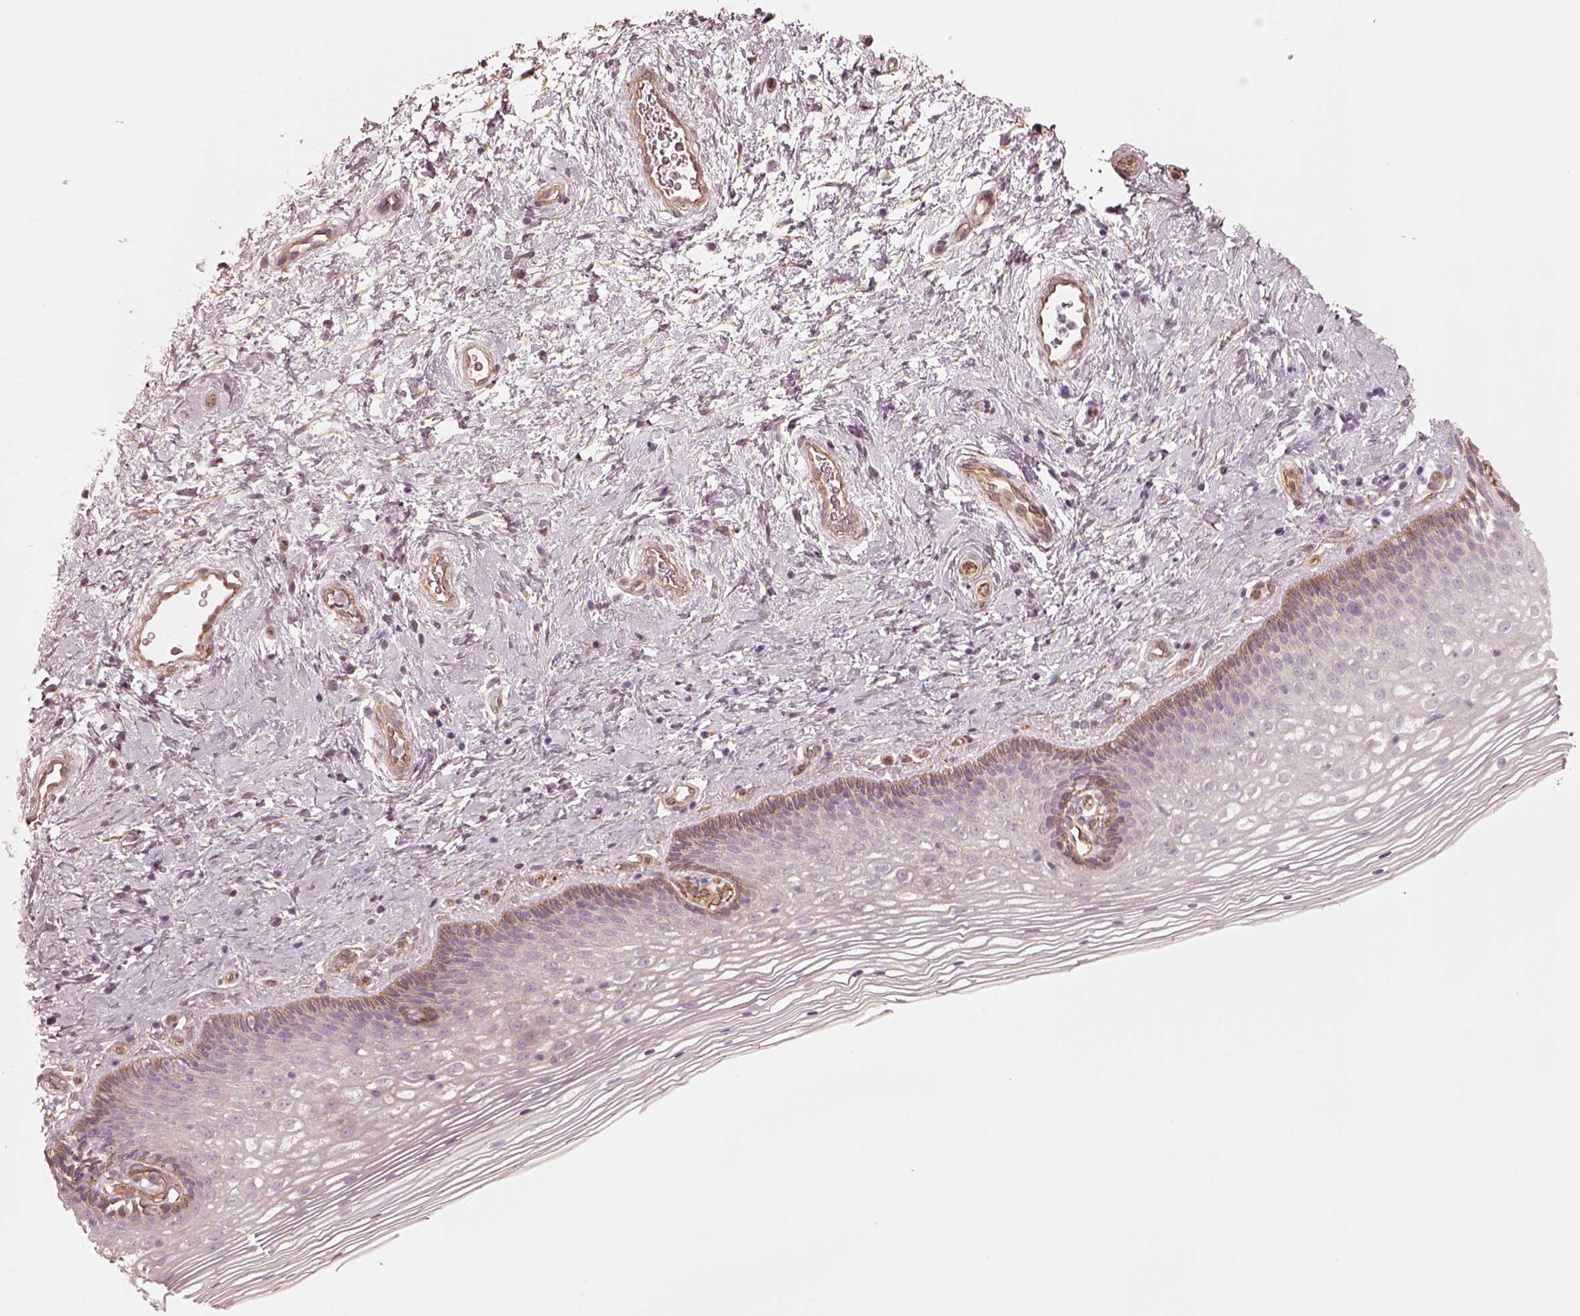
{"staining": {"intensity": "weak", "quantity": "<25%", "location": "cytoplasmic/membranous"}, "tissue": "cervix", "cell_type": "Glandular cells", "image_type": "normal", "snomed": [{"axis": "morphology", "description": "Normal tissue, NOS"}, {"axis": "topography", "description": "Cervix"}], "caption": "Glandular cells show no significant positivity in unremarkable cervix. The staining was performed using DAB (3,3'-diaminobenzidine) to visualize the protein expression in brown, while the nuclei were stained in blue with hematoxylin (Magnification: 20x).", "gene": "CRYM", "patient": {"sex": "female", "age": 34}}